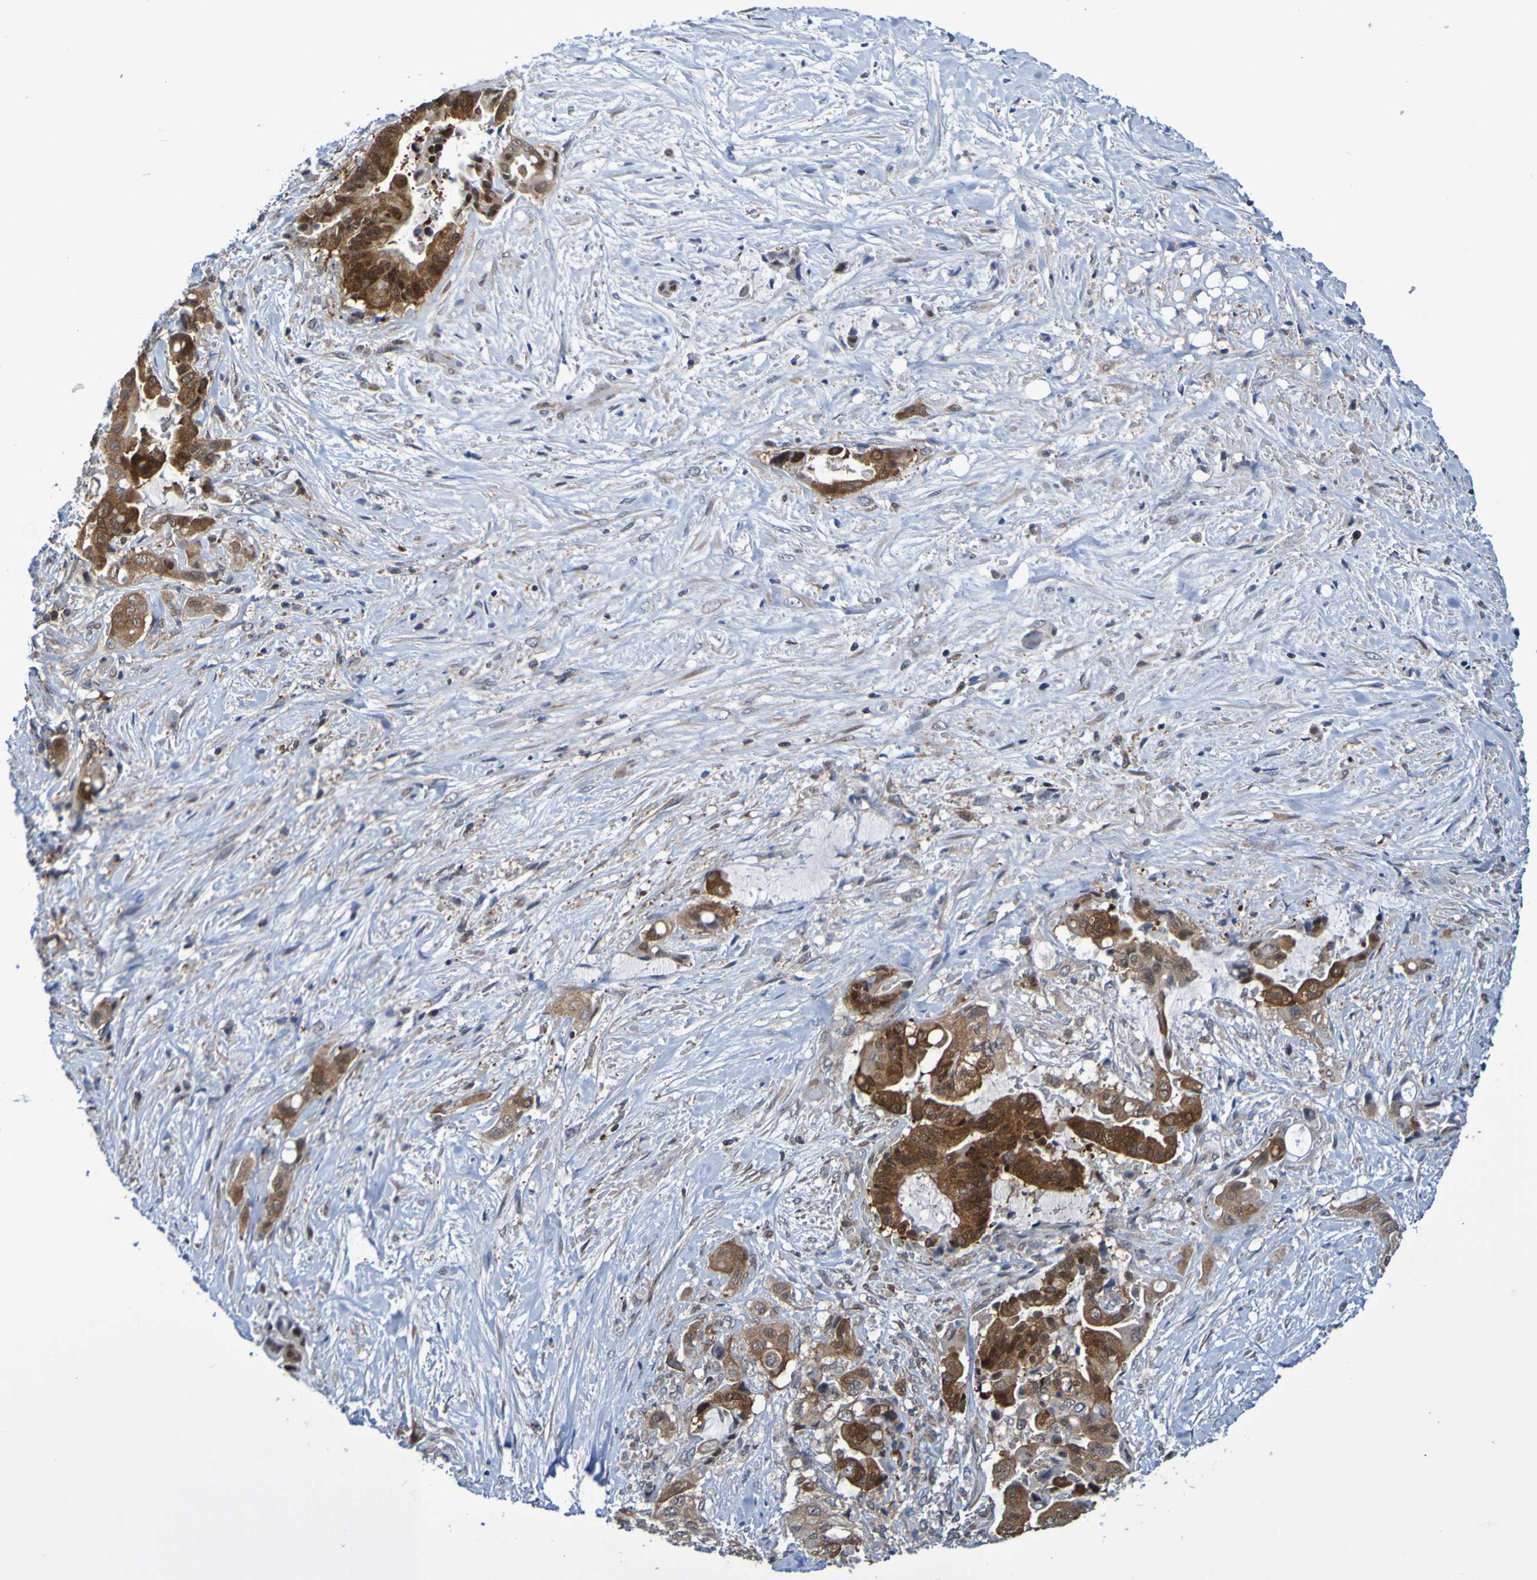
{"staining": {"intensity": "strong", "quantity": ">75%", "location": "cytoplasmic/membranous"}, "tissue": "liver cancer", "cell_type": "Tumor cells", "image_type": "cancer", "snomed": [{"axis": "morphology", "description": "Cholangiocarcinoma"}, {"axis": "topography", "description": "Liver"}], "caption": "Immunohistochemistry (DAB (3,3'-diaminobenzidine)) staining of human cholangiocarcinoma (liver) shows strong cytoplasmic/membranous protein expression in about >75% of tumor cells.", "gene": "ATIC", "patient": {"sex": "female", "age": 61}}